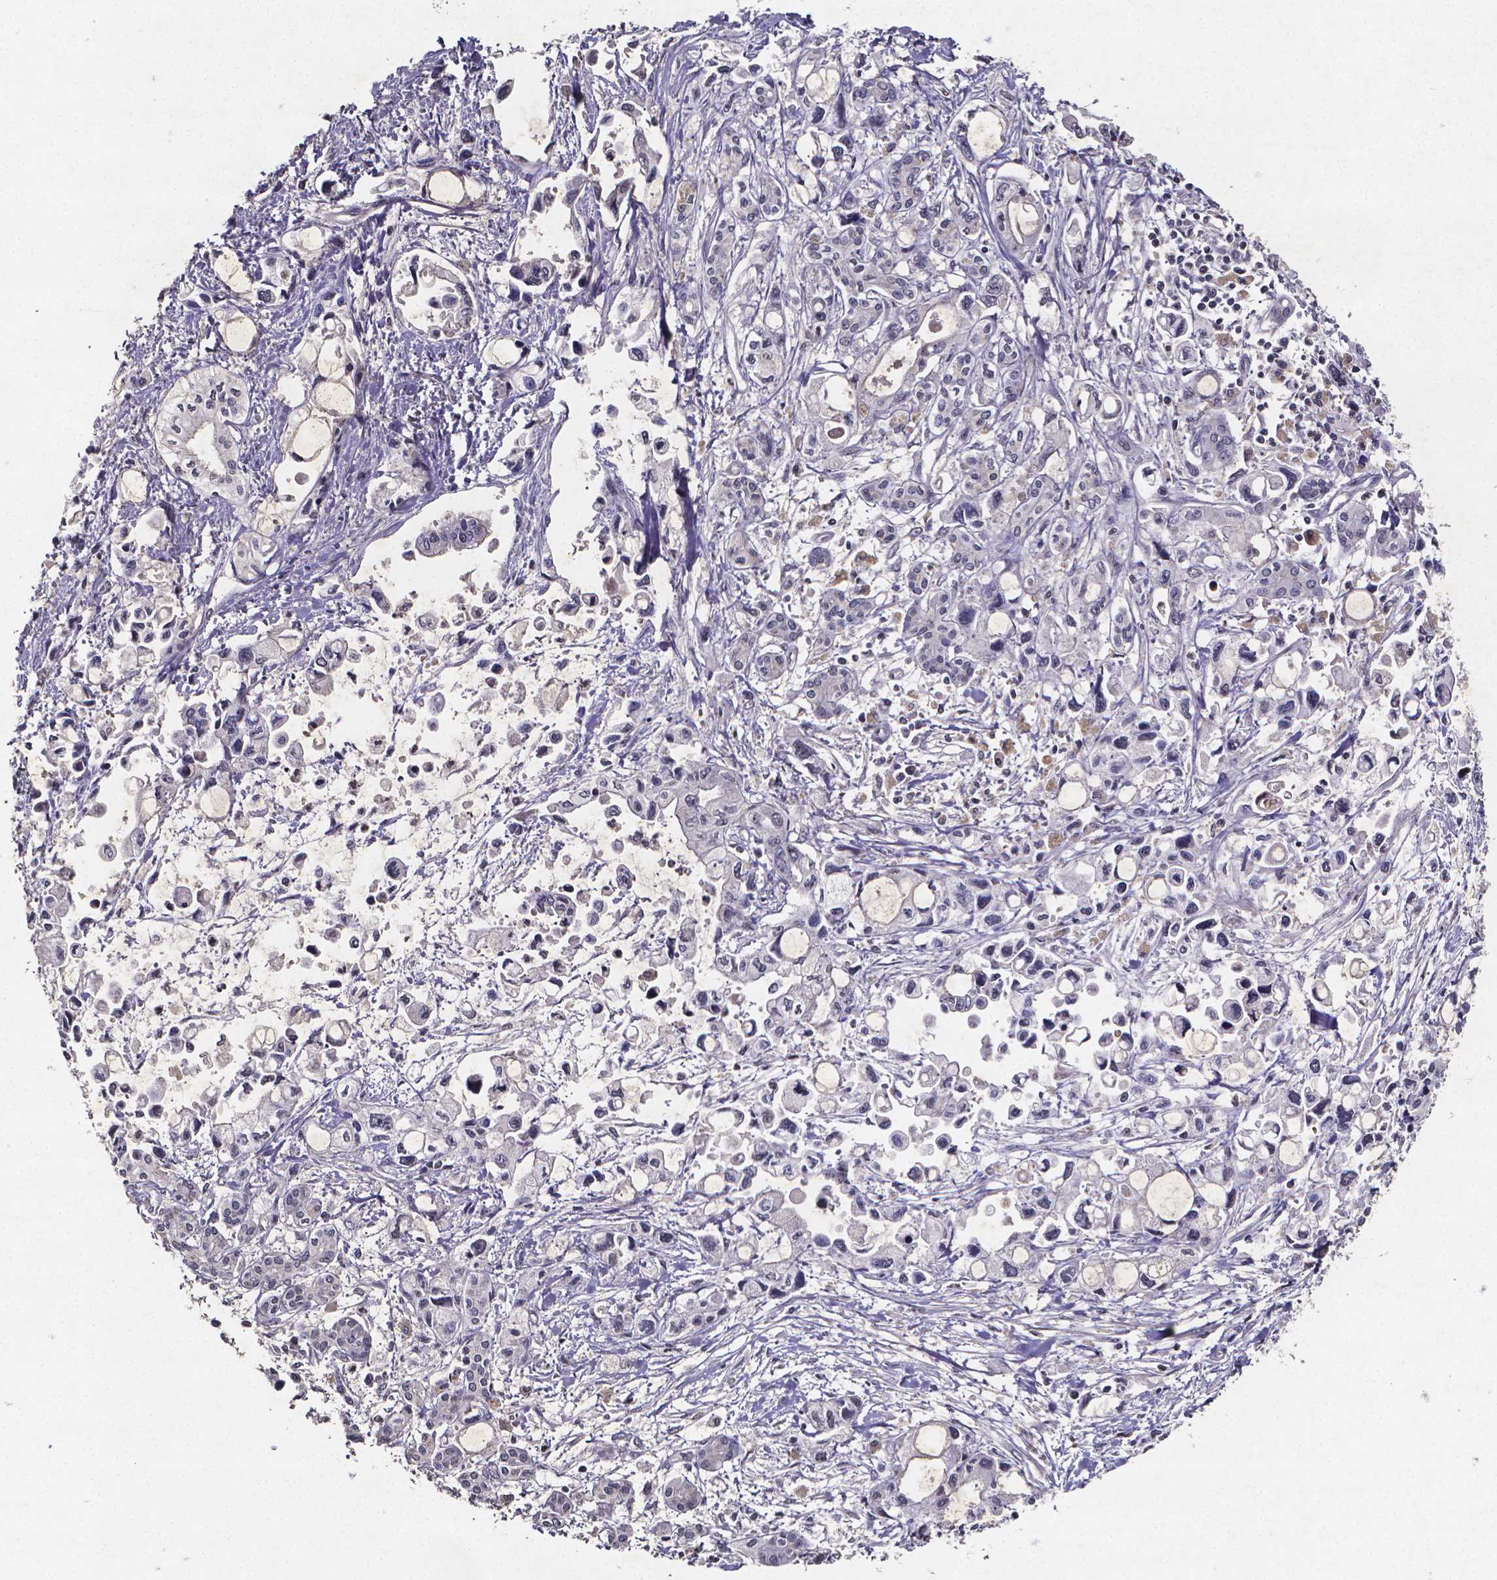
{"staining": {"intensity": "negative", "quantity": "none", "location": "none"}, "tissue": "pancreatic cancer", "cell_type": "Tumor cells", "image_type": "cancer", "snomed": [{"axis": "morphology", "description": "Adenocarcinoma, NOS"}, {"axis": "topography", "description": "Pancreas"}], "caption": "Adenocarcinoma (pancreatic) was stained to show a protein in brown. There is no significant staining in tumor cells. (Stains: DAB IHC with hematoxylin counter stain, Microscopy: brightfield microscopy at high magnification).", "gene": "TP73", "patient": {"sex": "female", "age": 61}}